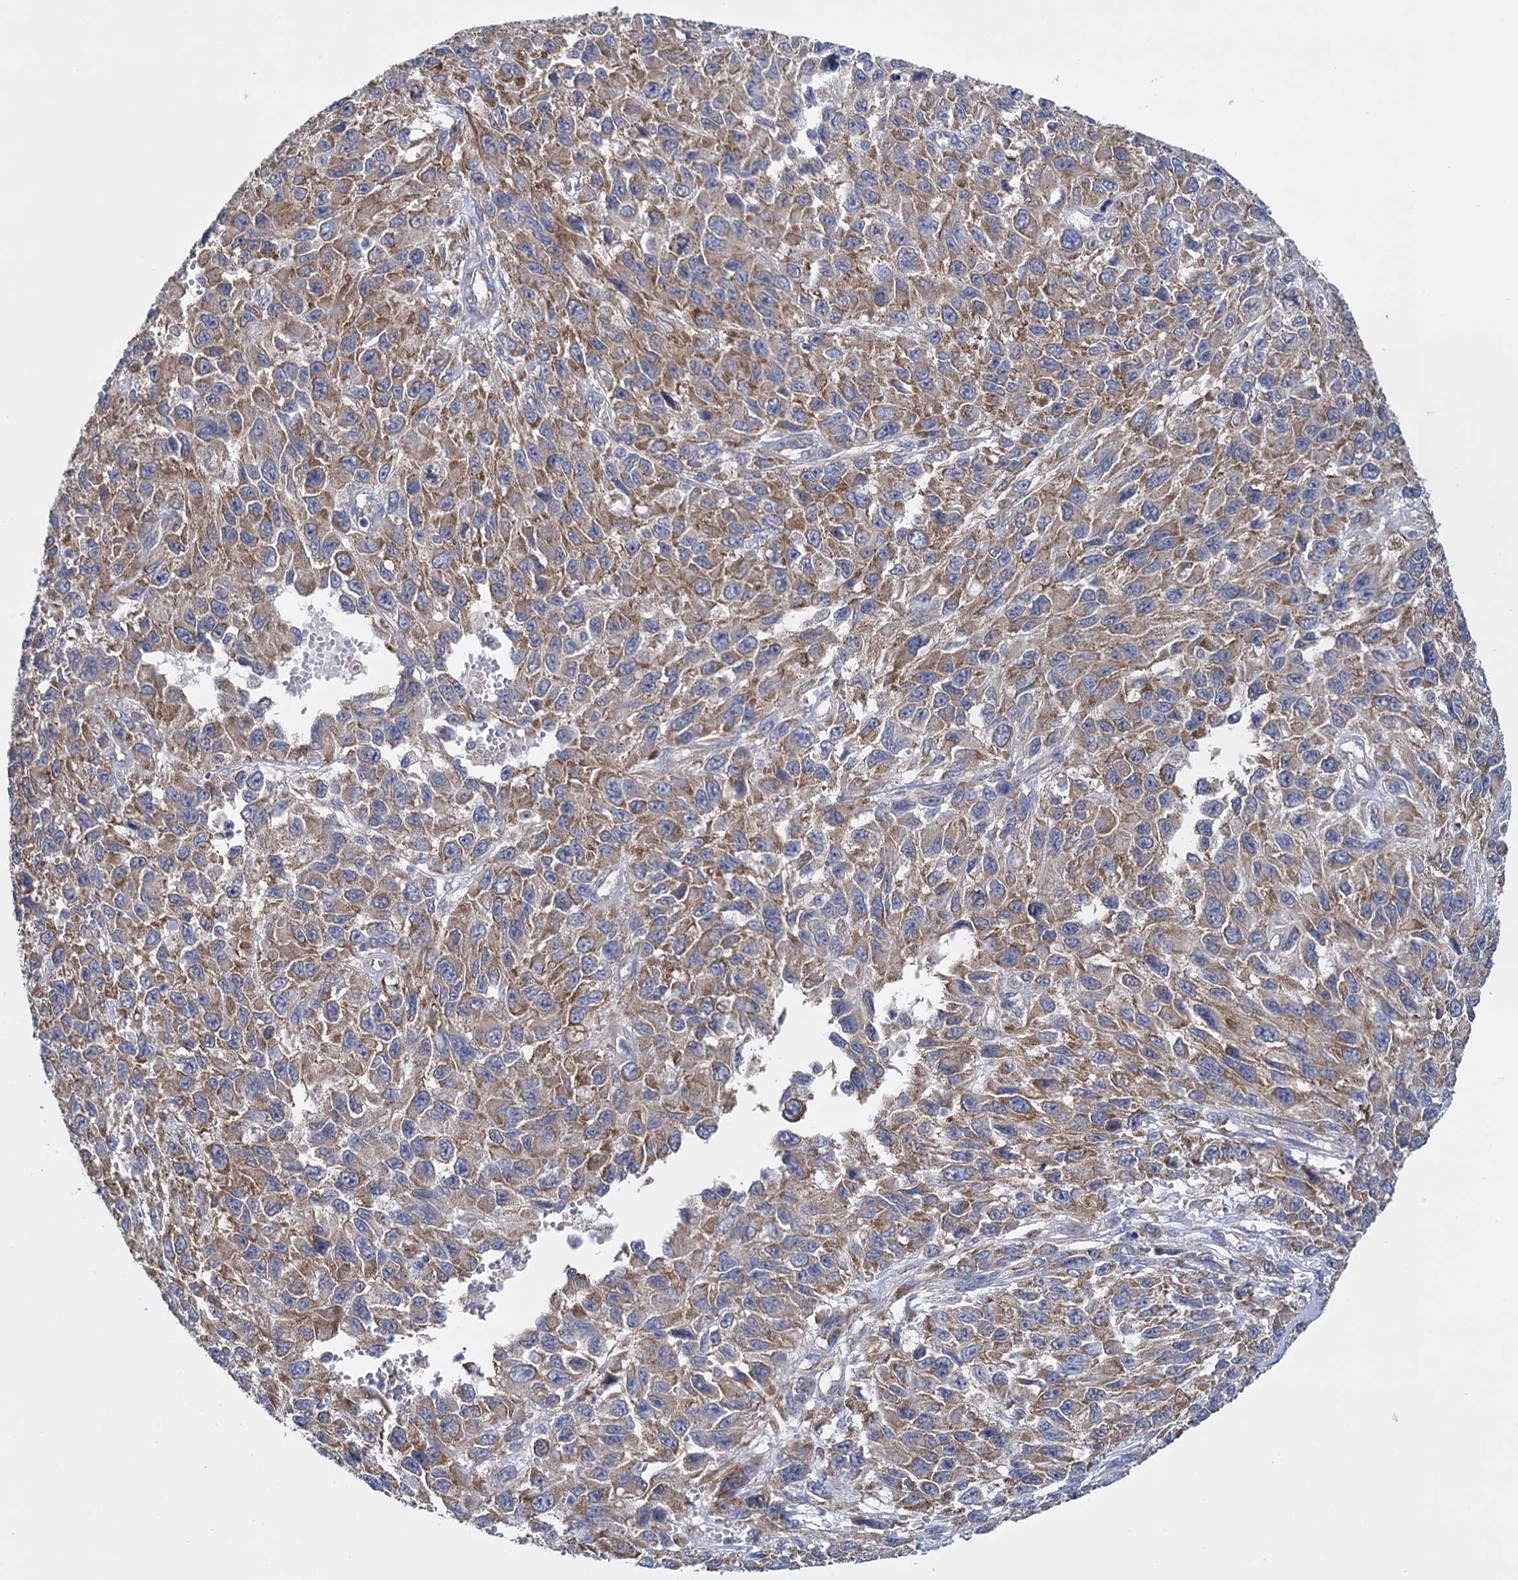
{"staining": {"intensity": "moderate", "quantity": ">75%", "location": "cytoplasmic/membranous"}, "tissue": "melanoma", "cell_type": "Tumor cells", "image_type": "cancer", "snomed": [{"axis": "morphology", "description": "Normal tissue, NOS"}, {"axis": "morphology", "description": "Malignant melanoma, NOS"}, {"axis": "topography", "description": "Skin"}], "caption": "Malignant melanoma stained with a brown dye displays moderate cytoplasmic/membranous positive positivity in approximately >75% of tumor cells.", "gene": "GSTM2", "patient": {"sex": "female", "age": 96}}